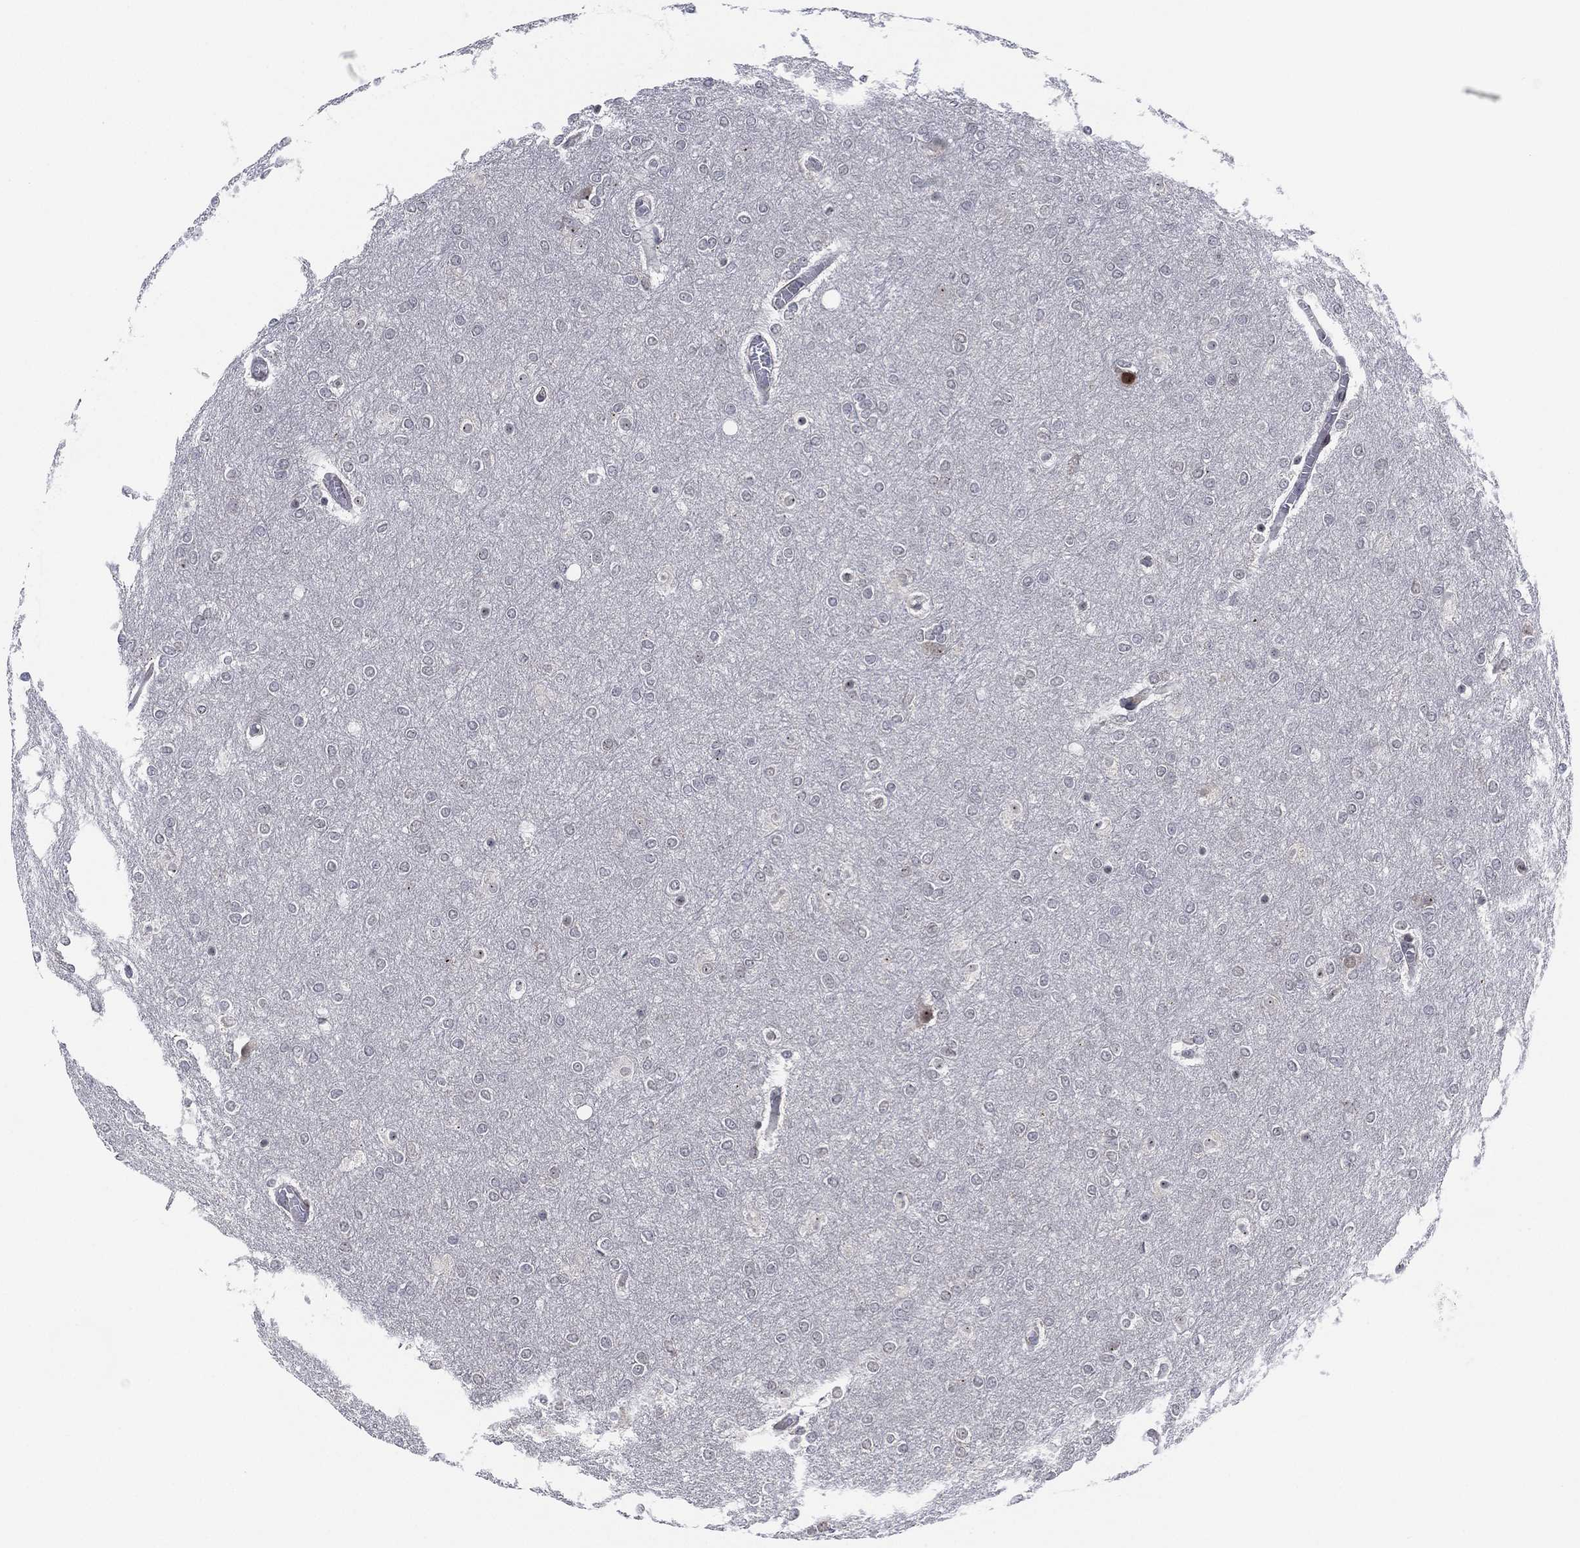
{"staining": {"intensity": "negative", "quantity": "none", "location": "none"}, "tissue": "glioma", "cell_type": "Tumor cells", "image_type": "cancer", "snomed": [{"axis": "morphology", "description": "Glioma, malignant, High grade"}, {"axis": "topography", "description": "Brain"}], "caption": "DAB immunohistochemical staining of malignant glioma (high-grade) demonstrates no significant staining in tumor cells.", "gene": "TMCO1", "patient": {"sex": "female", "age": 61}}